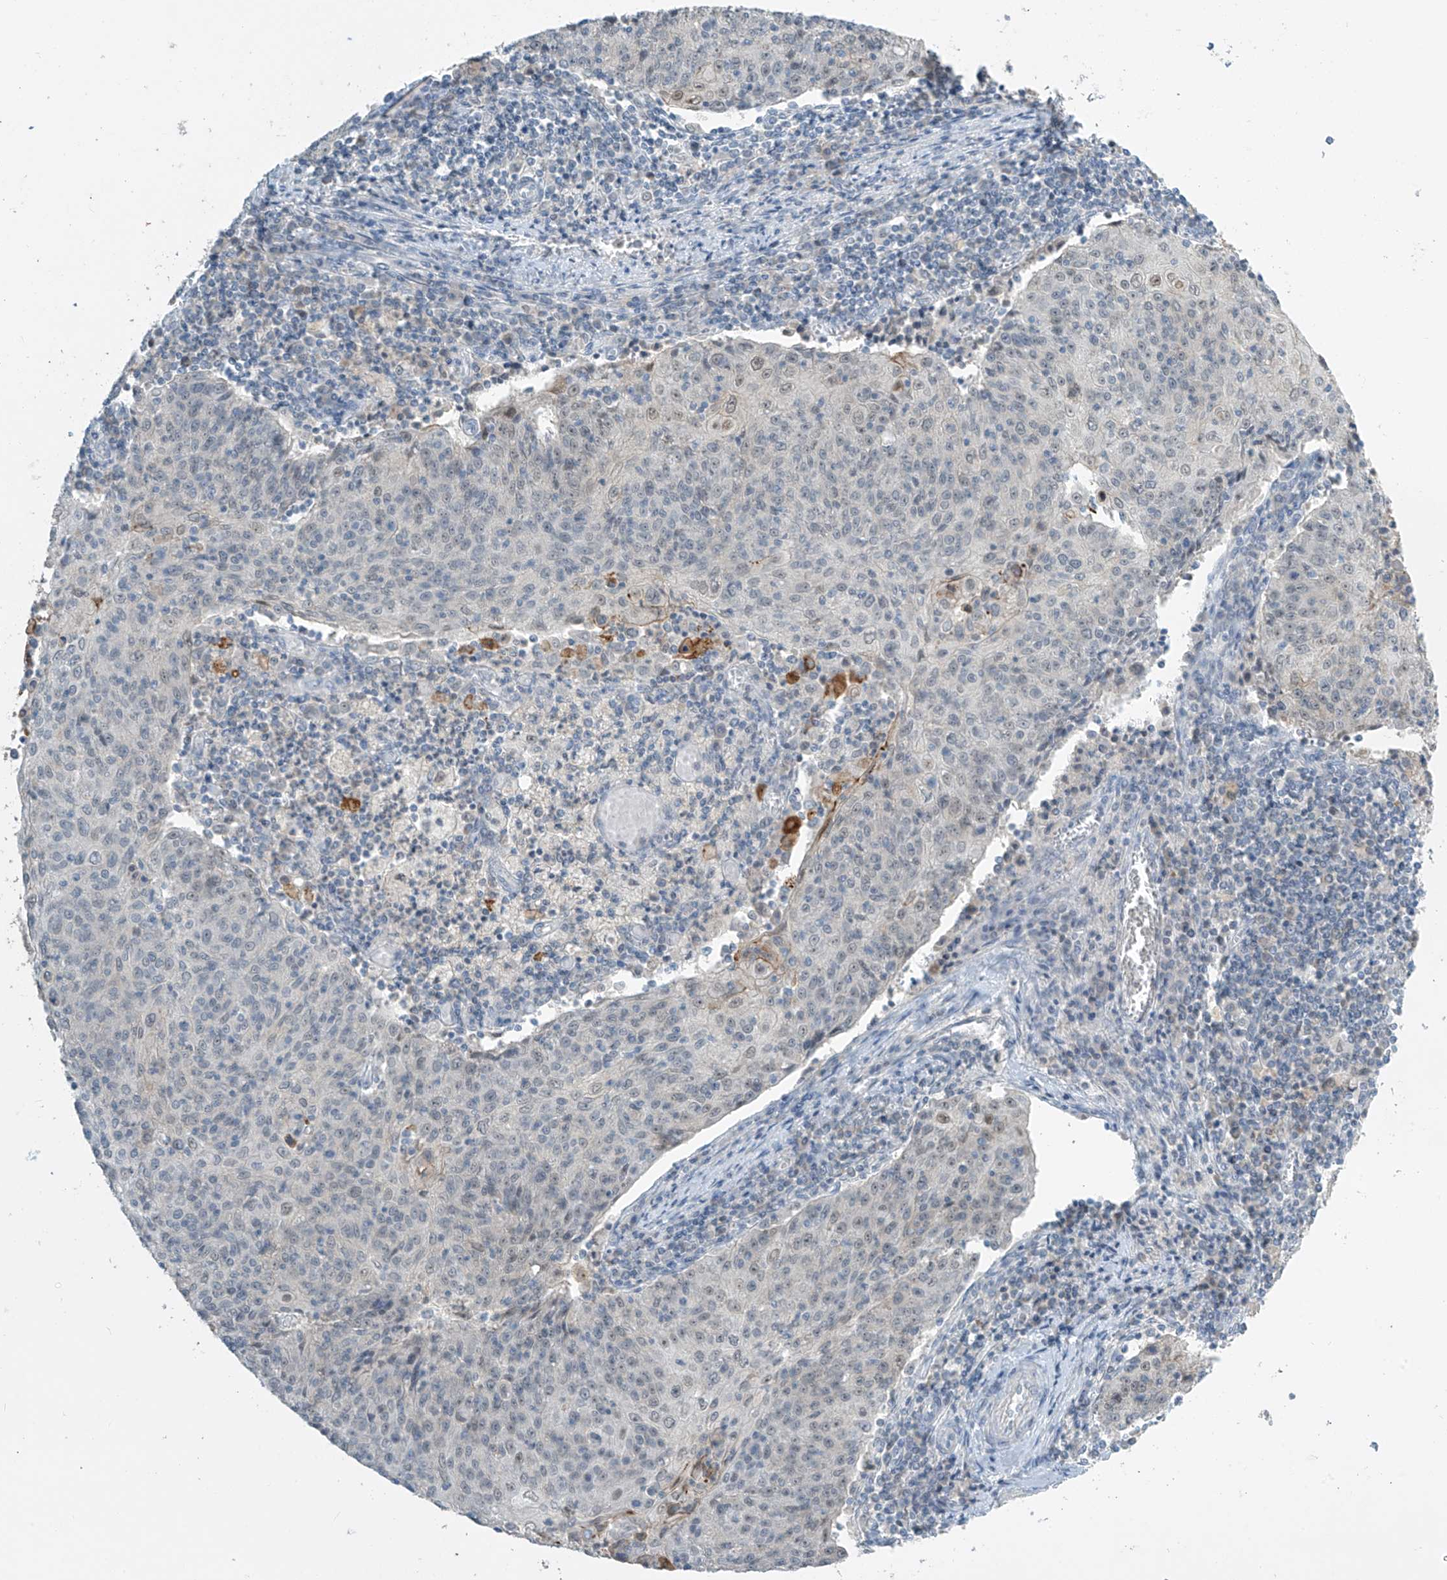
{"staining": {"intensity": "negative", "quantity": "none", "location": "none"}, "tissue": "cervical cancer", "cell_type": "Tumor cells", "image_type": "cancer", "snomed": [{"axis": "morphology", "description": "Squamous cell carcinoma, NOS"}, {"axis": "topography", "description": "Cervix"}], "caption": "Image shows no significant protein positivity in tumor cells of squamous cell carcinoma (cervical). The staining was performed using DAB to visualize the protein expression in brown, while the nuclei were stained in blue with hematoxylin (Magnification: 20x).", "gene": "METAP1D", "patient": {"sex": "female", "age": 48}}